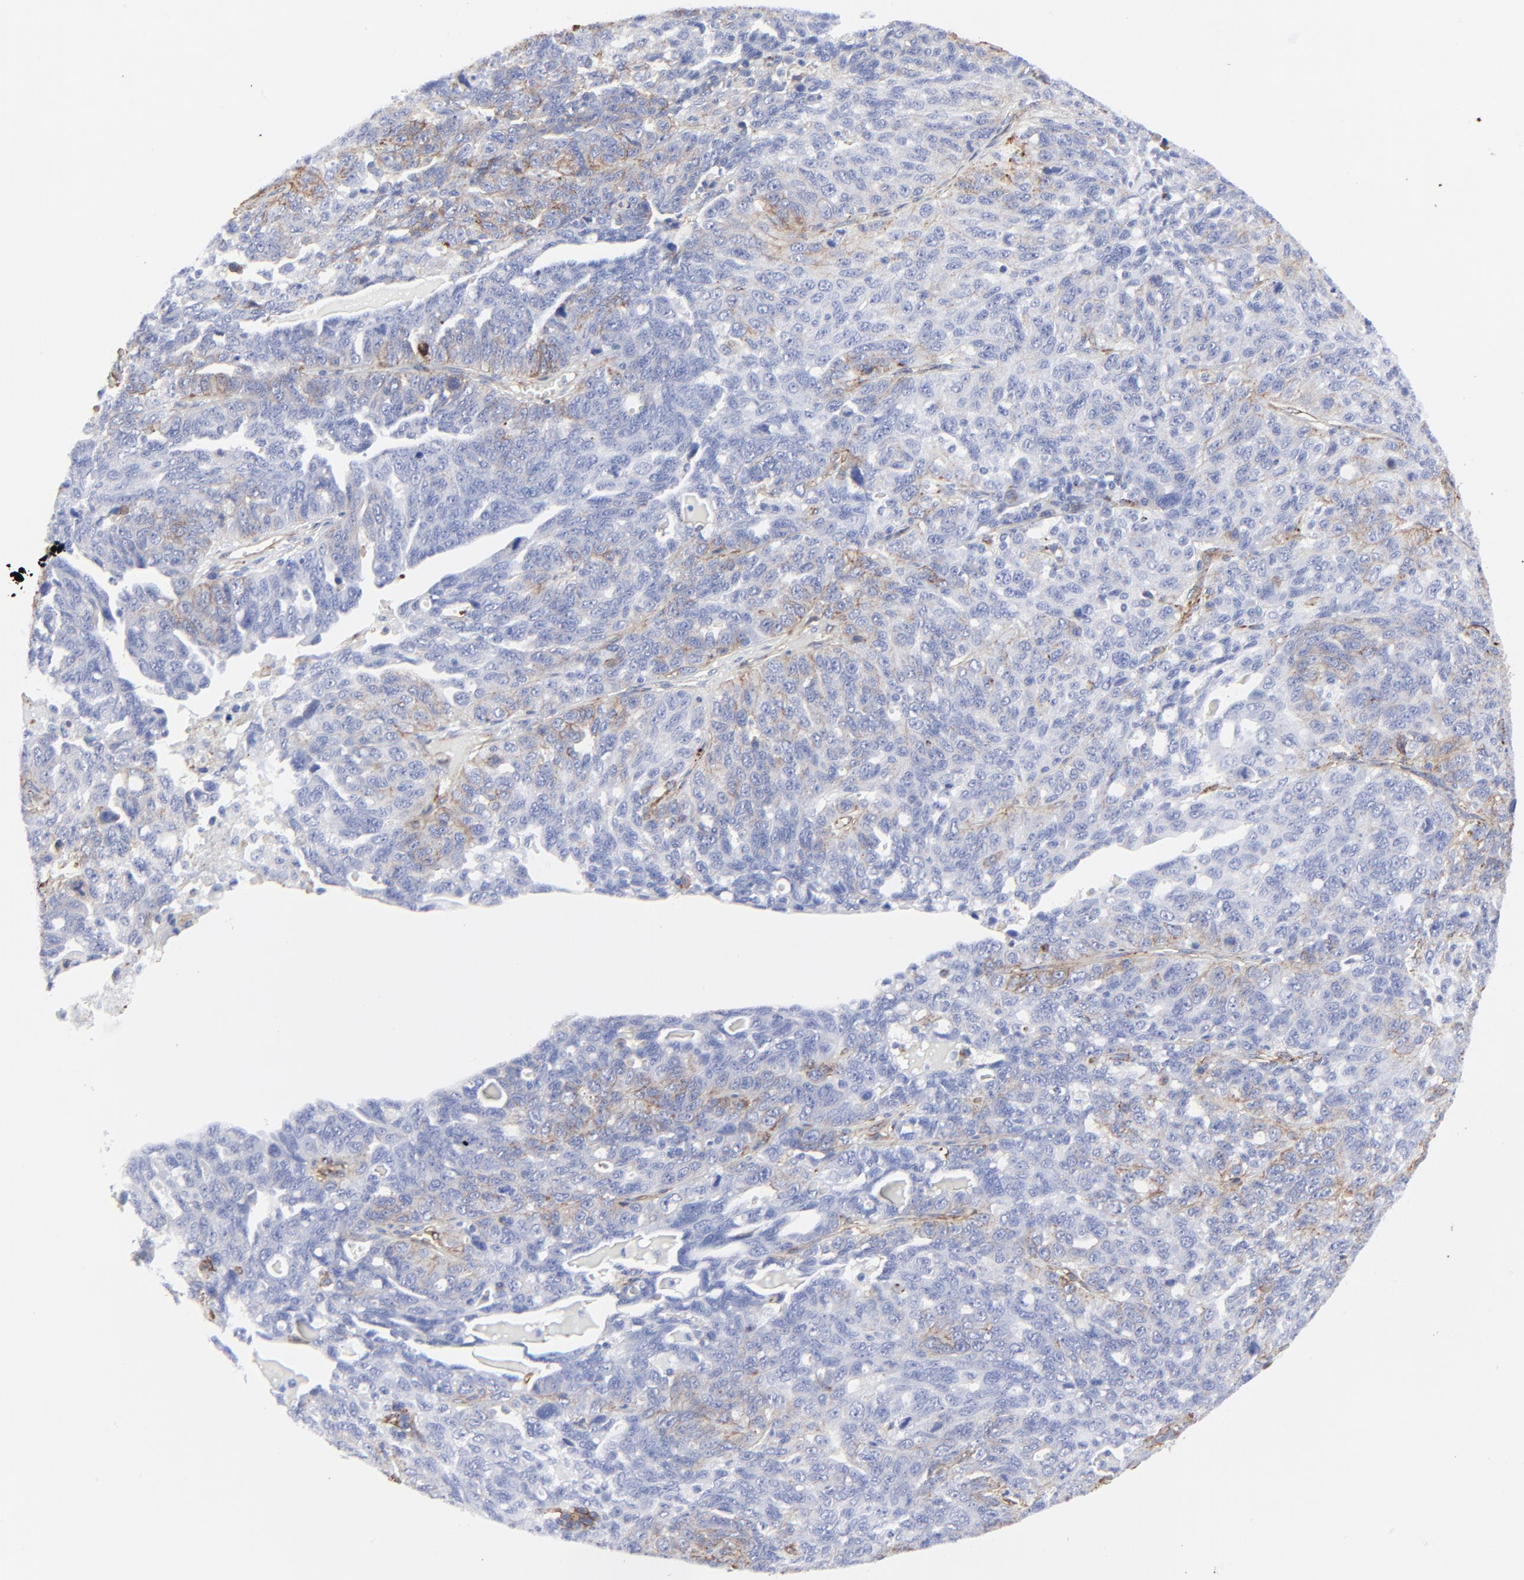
{"staining": {"intensity": "negative", "quantity": "none", "location": "none"}, "tissue": "ovarian cancer", "cell_type": "Tumor cells", "image_type": "cancer", "snomed": [{"axis": "morphology", "description": "Cystadenocarcinoma, serous, NOS"}, {"axis": "topography", "description": "Ovary"}], "caption": "An immunohistochemistry micrograph of ovarian serous cystadenocarcinoma is shown. There is no staining in tumor cells of ovarian serous cystadenocarcinoma.", "gene": "CAV1", "patient": {"sex": "female", "age": 71}}